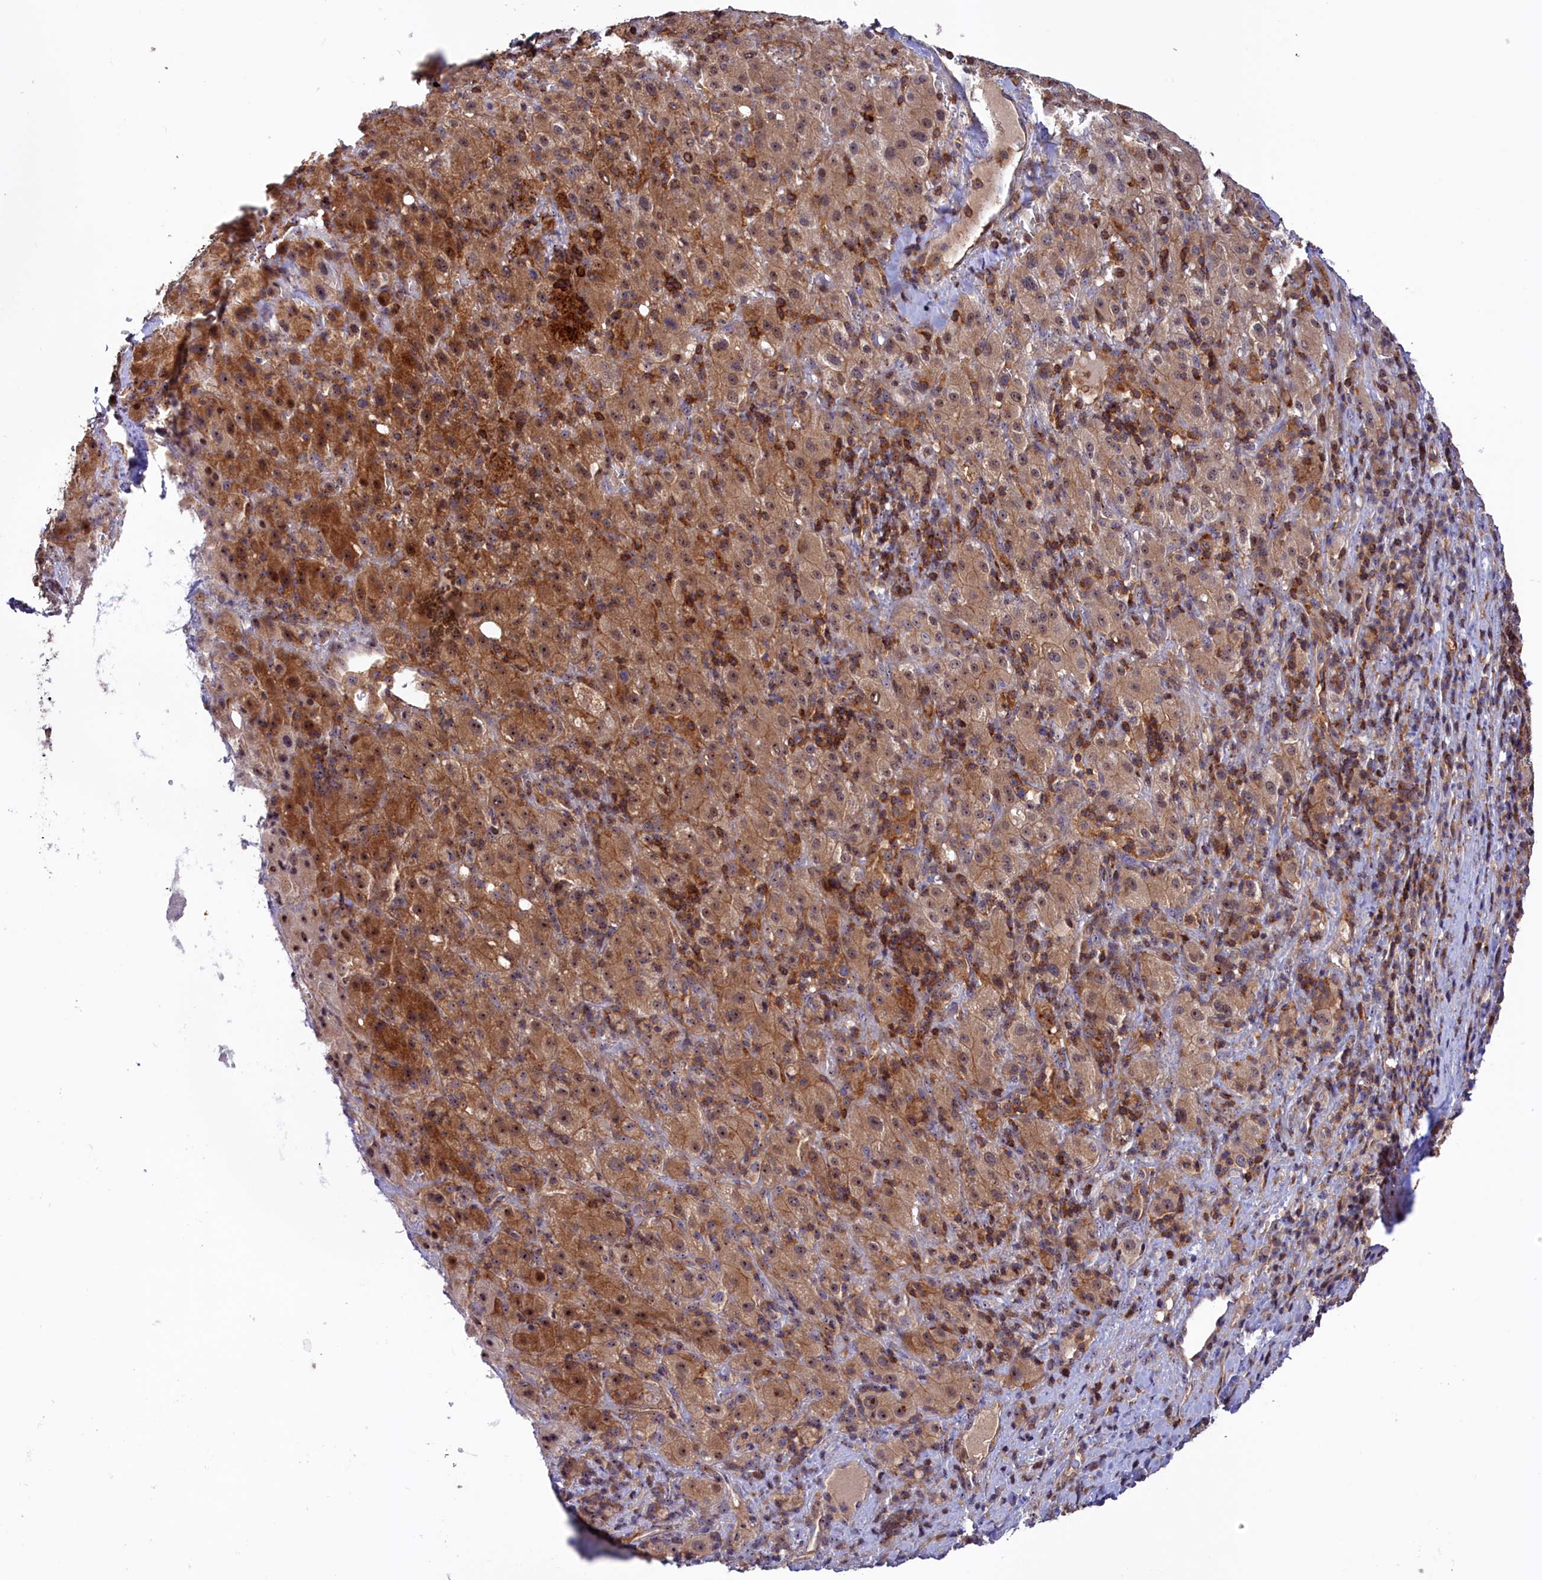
{"staining": {"intensity": "strong", "quantity": "25%-75%", "location": "cytoplasmic/membranous,nuclear"}, "tissue": "liver cancer", "cell_type": "Tumor cells", "image_type": "cancer", "snomed": [{"axis": "morphology", "description": "Carcinoma, Hepatocellular, NOS"}, {"axis": "topography", "description": "Liver"}], "caption": "The immunohistochemical stain highlights strong cytoplasmic/membranous and nuclear expression in tumor cells of hepatocellular carcinoma (liver) tissue. (Brightfield microscopy of DAB IHC at high magnification).", "gene": "NEURL4", "patient": {"sex": "female", "age": 58}}